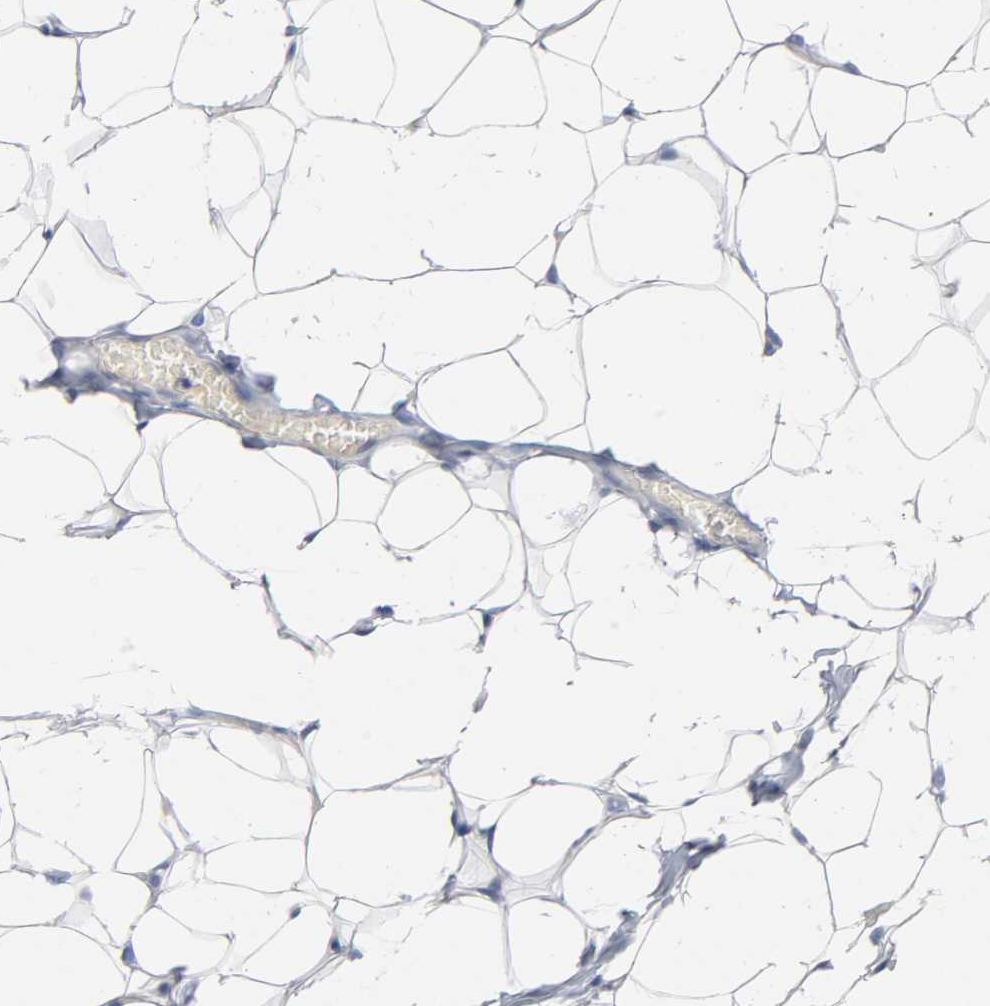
{"staining": {"intensity": "negative", "quantity": "none", "location": "none"}, "tissue": "adipose tissue", "cell_type": "Adipocytes", "image_type": "normal", "snomed": [{"axis": "morphology", "description": "Normal tissue, NOS"}, {"axis": "topography", "description": "Soft tissue"}], "caption": "An immunohistochemistry histopathology image of normal adipose tissue is shown. There is no staining in adipocytes of adipose tissue.", "gene": "ZCCHC13", "patient": {"sex": "male", "age": 26}}